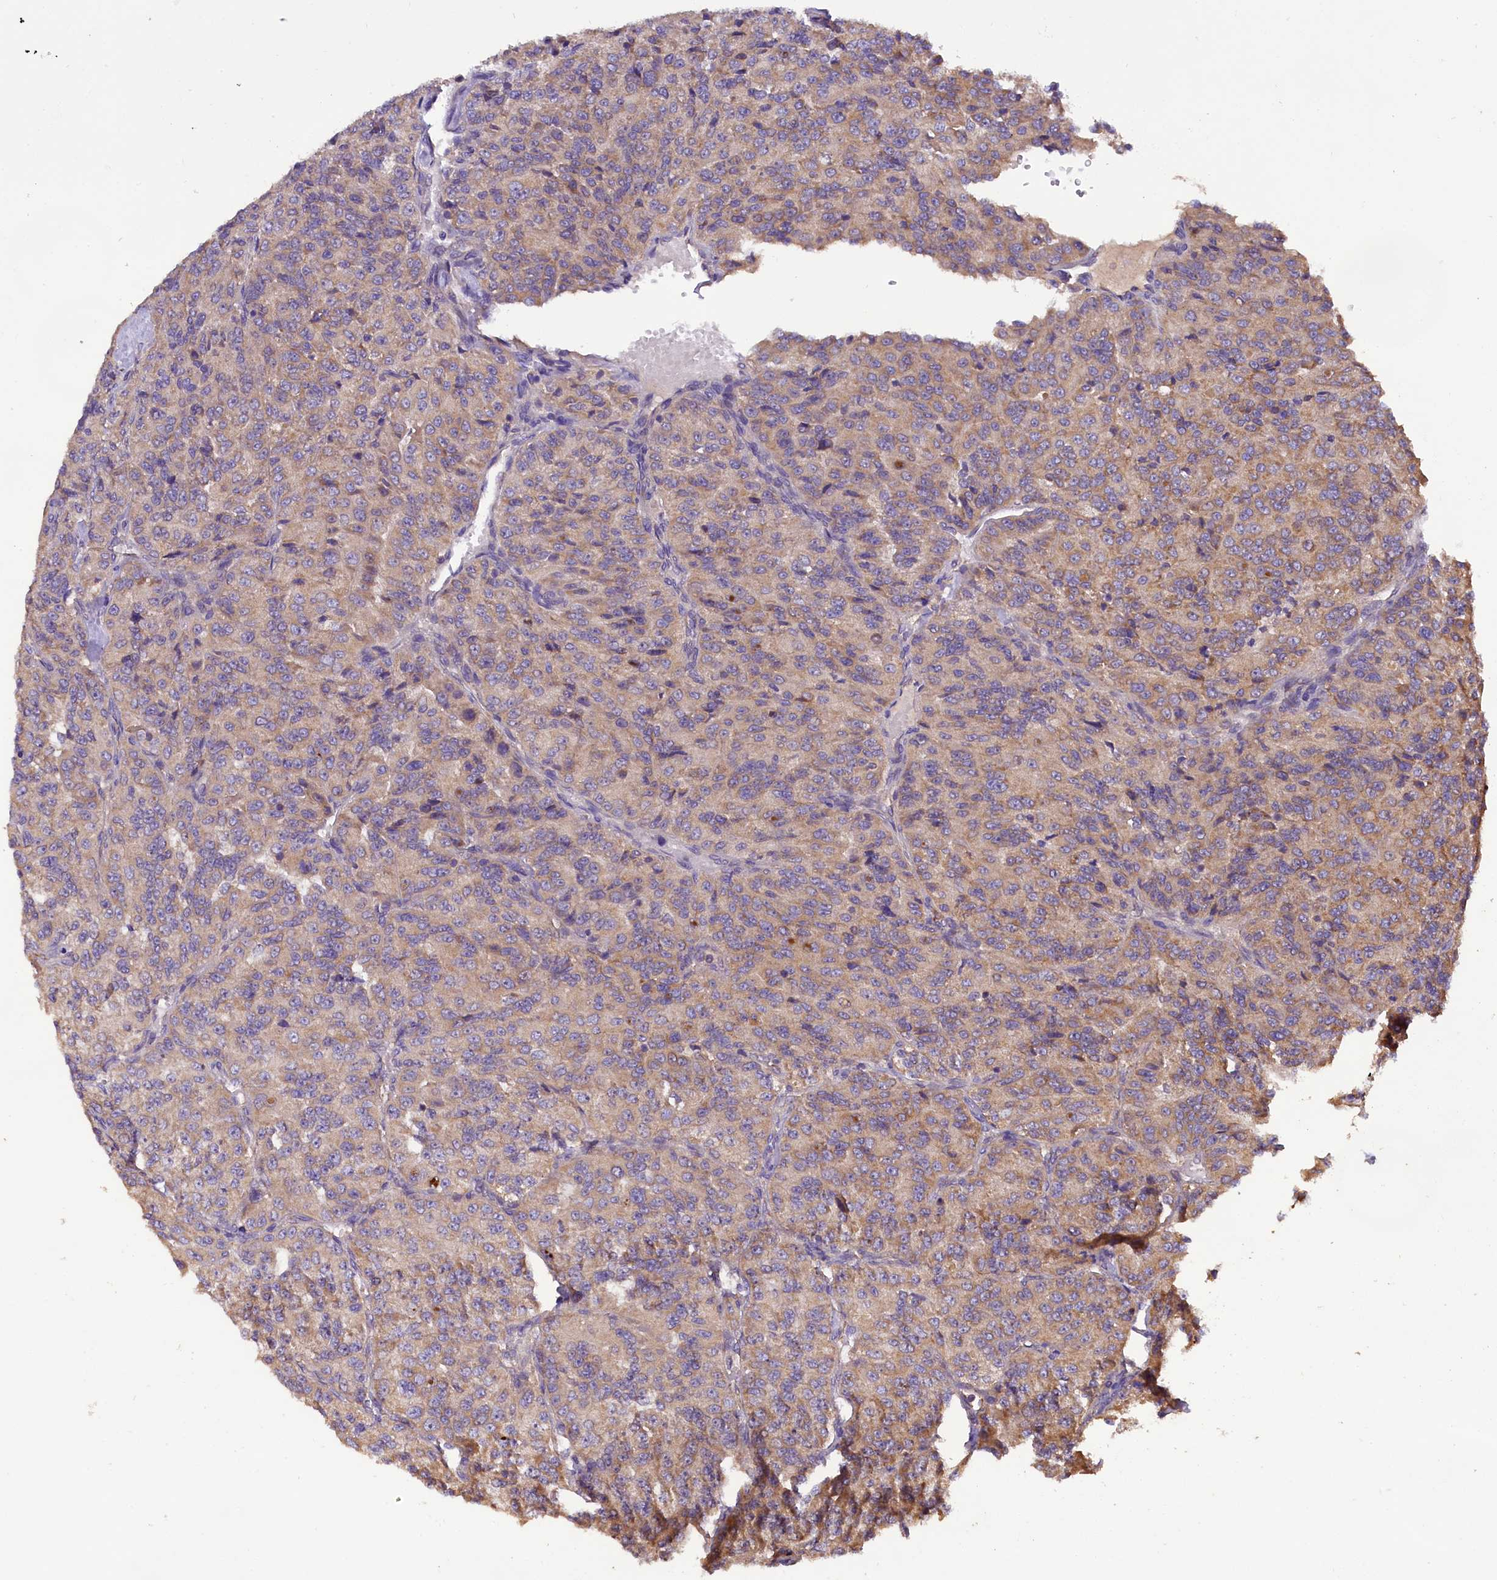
{"staining": {"intensity": "moderate", "quantity": "25%-75%", "location": "cytoplasmic/membranous"}, "tissue": "renal cancer", "cell_type": "Tumor cells", "image_type": "cancer", "snomed": [{"axis": "morphology", "description": "Adenocarcinoma, NOS"}, {"axis": "topography", "description": "Kidney"}], "caption": "Immunohistochemical staining of human adenocarcinoma (renal) displays moderate cytoplasmic/membranous protein positivity in about 25%-75% of tumor cells.", "gene": "ENKD1", "patient": {"sex": "female", "age": 63}}